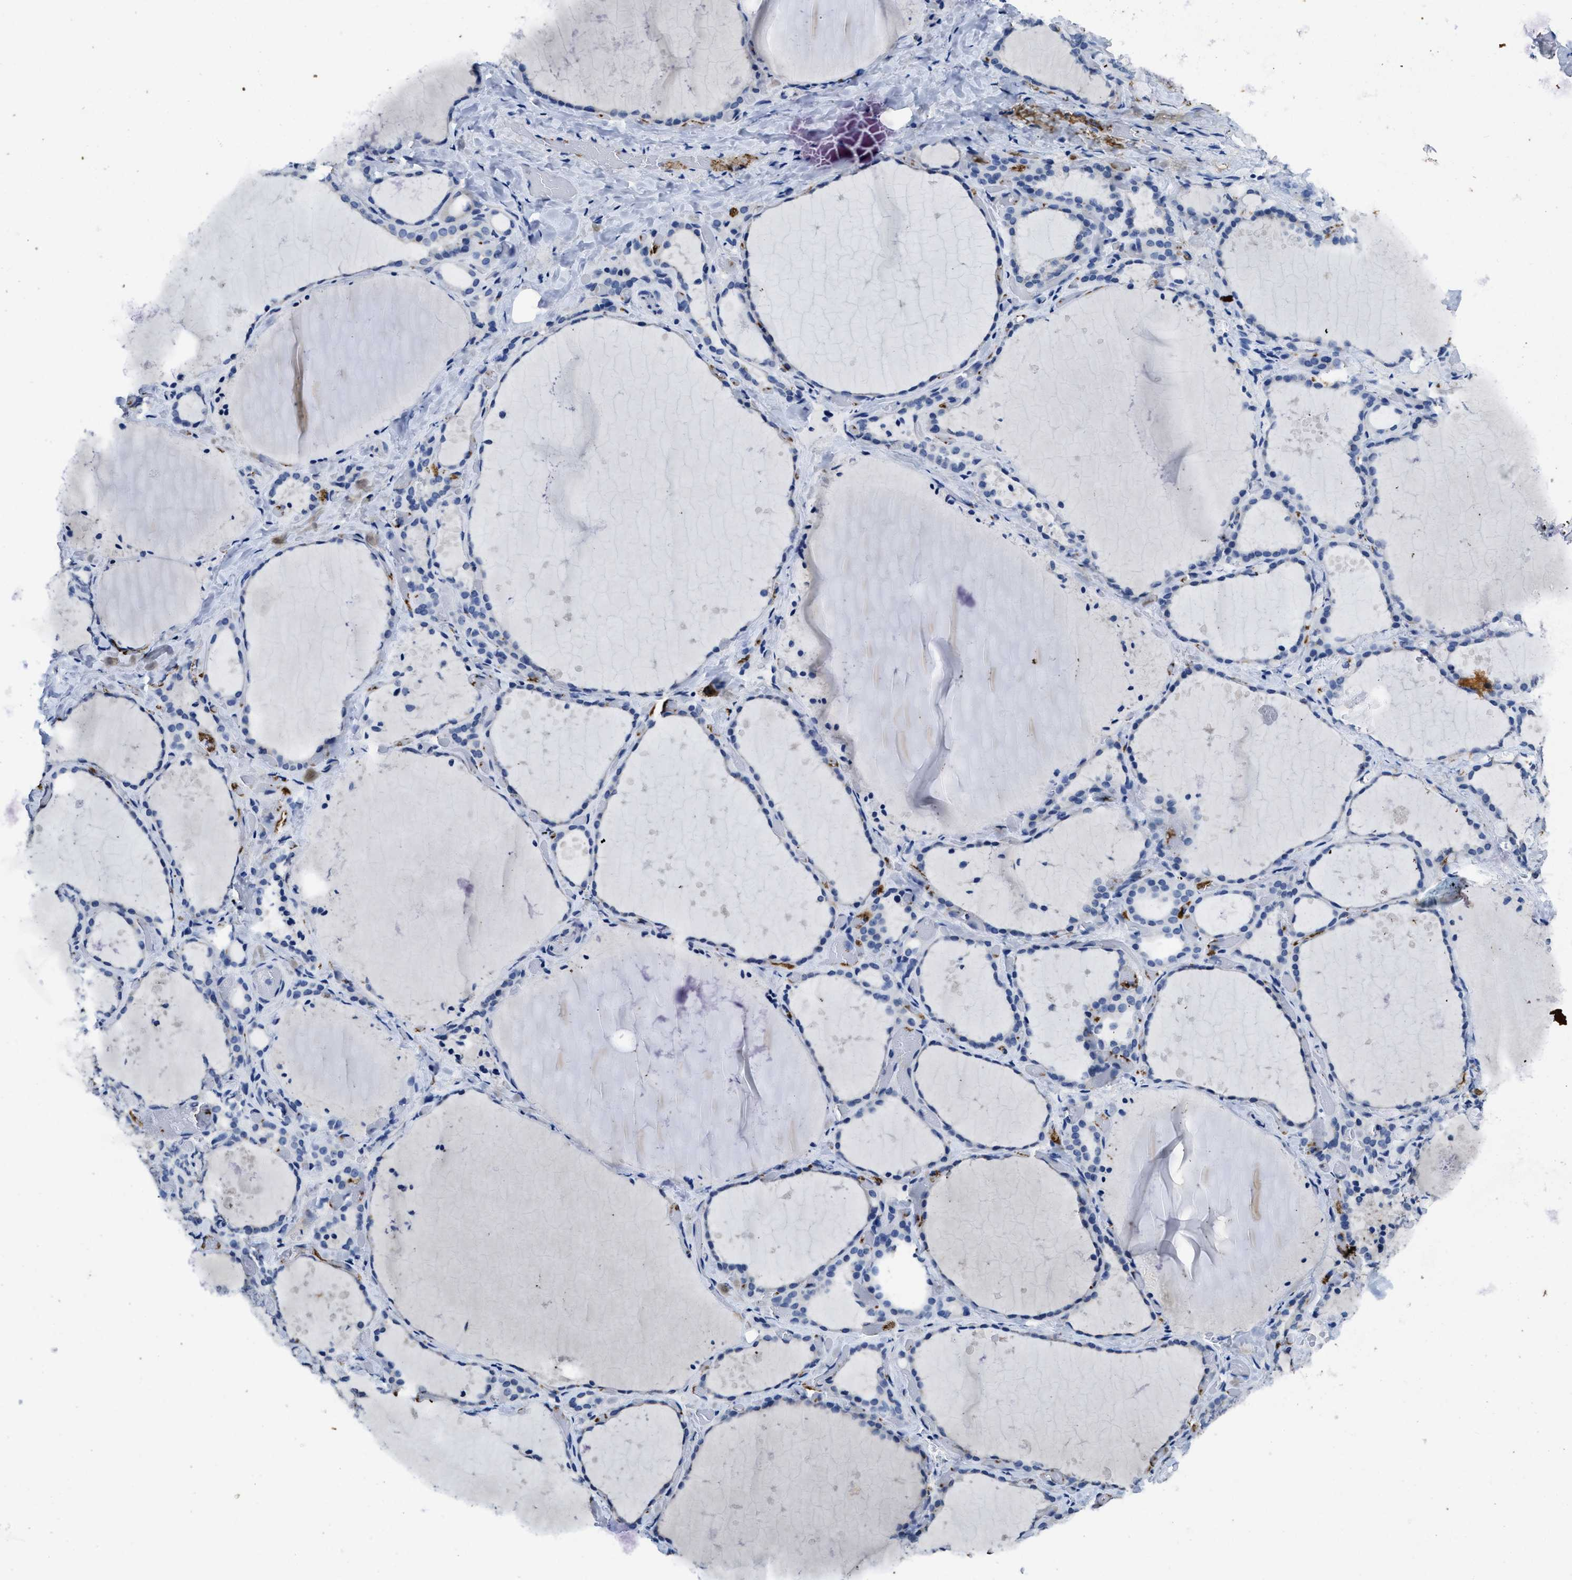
{"staining": {"intensity": "negative", "quantity": "none", "location": "none"}, "tissue": "thyroid gland", "cell_type": "Glandular cells", "image_type": "normal", "snomed": [{"axis": "morphology", "description": "Normal tissue, NOS"}, {"axis": "topography", "description": "Thyroid gland"}], "caption": "A micrograph of thyroid gland stained for a protein reveals no brown staining in glandular cells. The staining is performed using DAB brown chromogen with nuclei counter-stained in using hematoxylin.", "gene": "ITGA2B", "patient": {"sex": "female", "age": 44}}